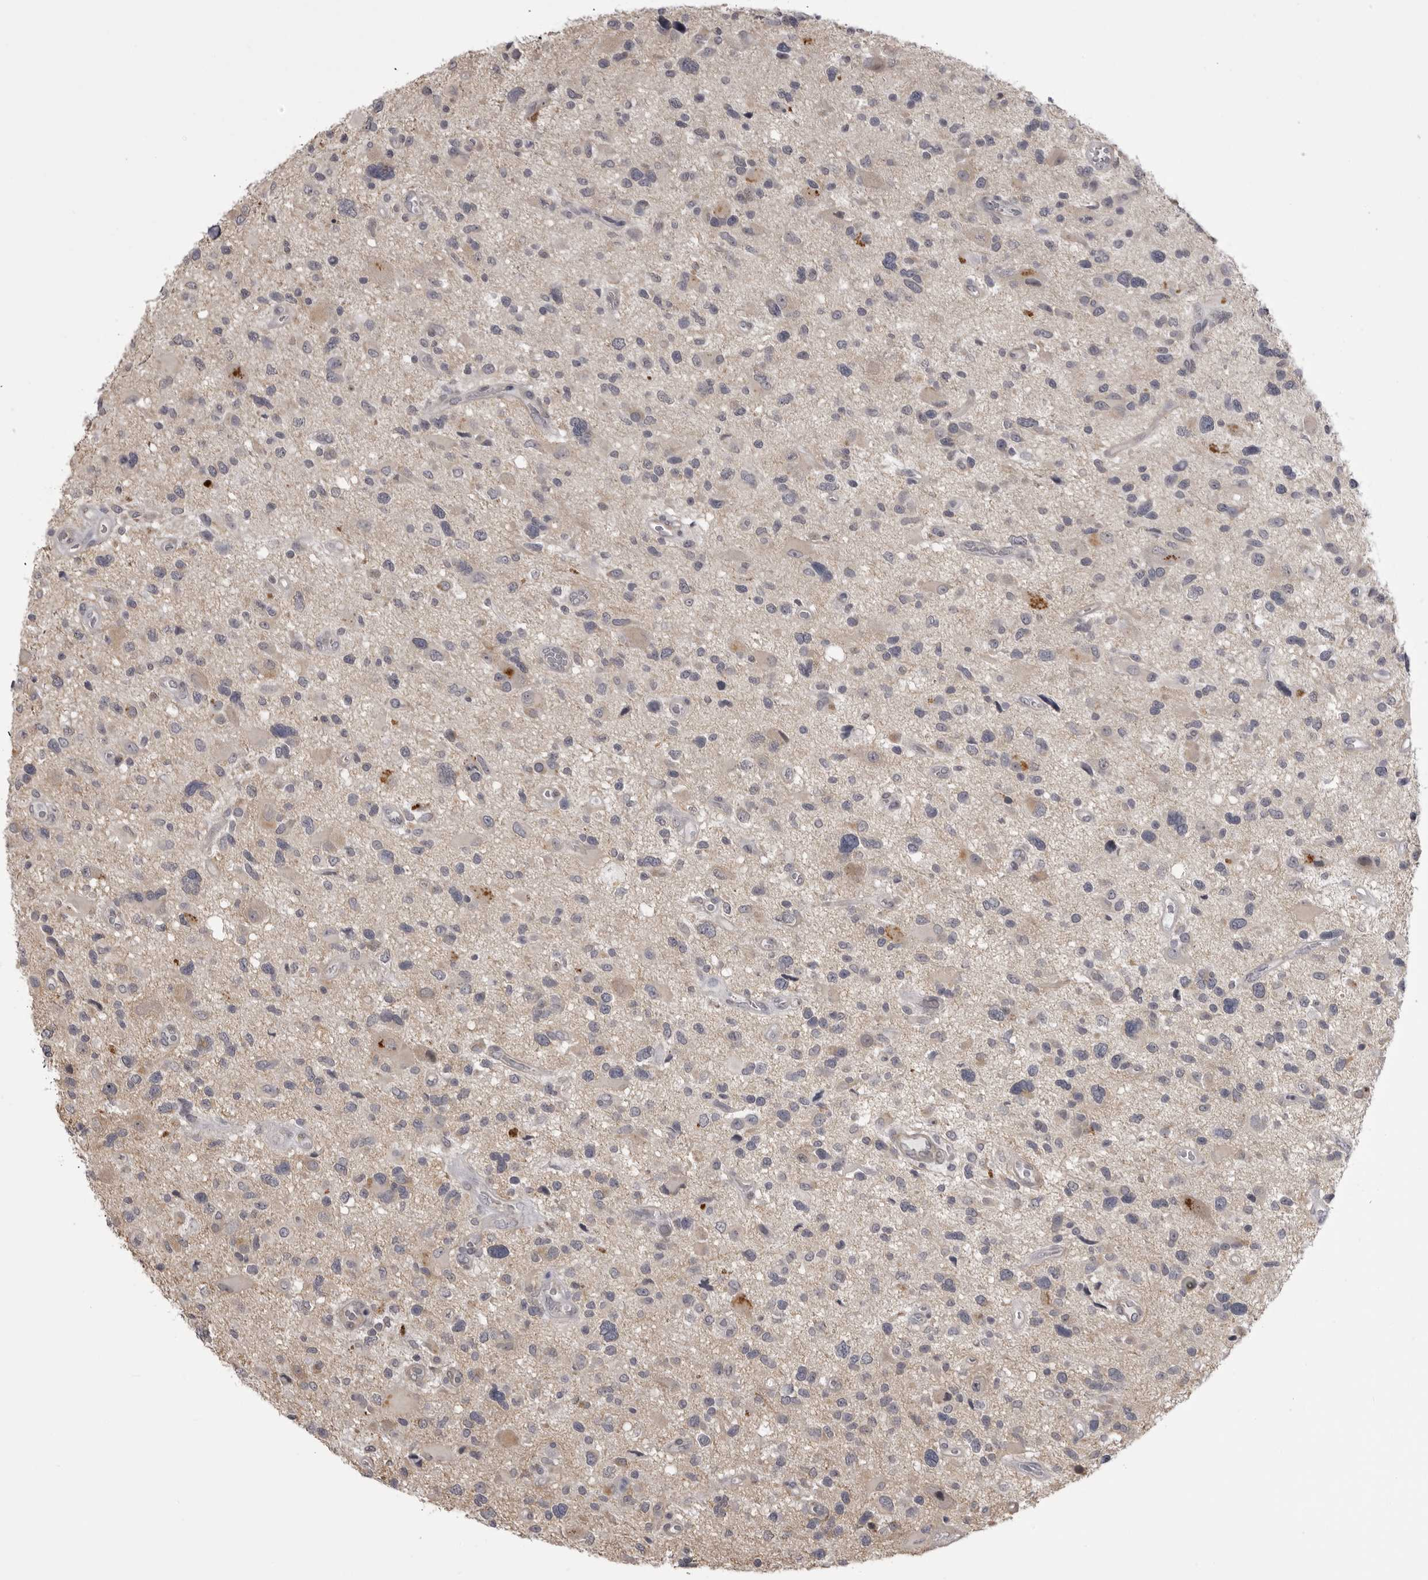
{"staining": {"intensity": "weak", "quantity": "<25%", "location": "cytoplasmic/membranous"}, "tissue": "glioma", "cell_type": "Tumor cells", "image_type": "cancer", "snomed": [{"axis": "morphology", "description": "Glioma, malignant, High grade"}, {"axis": "topography", "description": "Brain"}], "caption": "The immunohistochemistry histopathology image has no significant positivity in tumor cells of glioma tissue.", "gene": "EPHA10", "patient": {"sex": "male", "age": 33}}